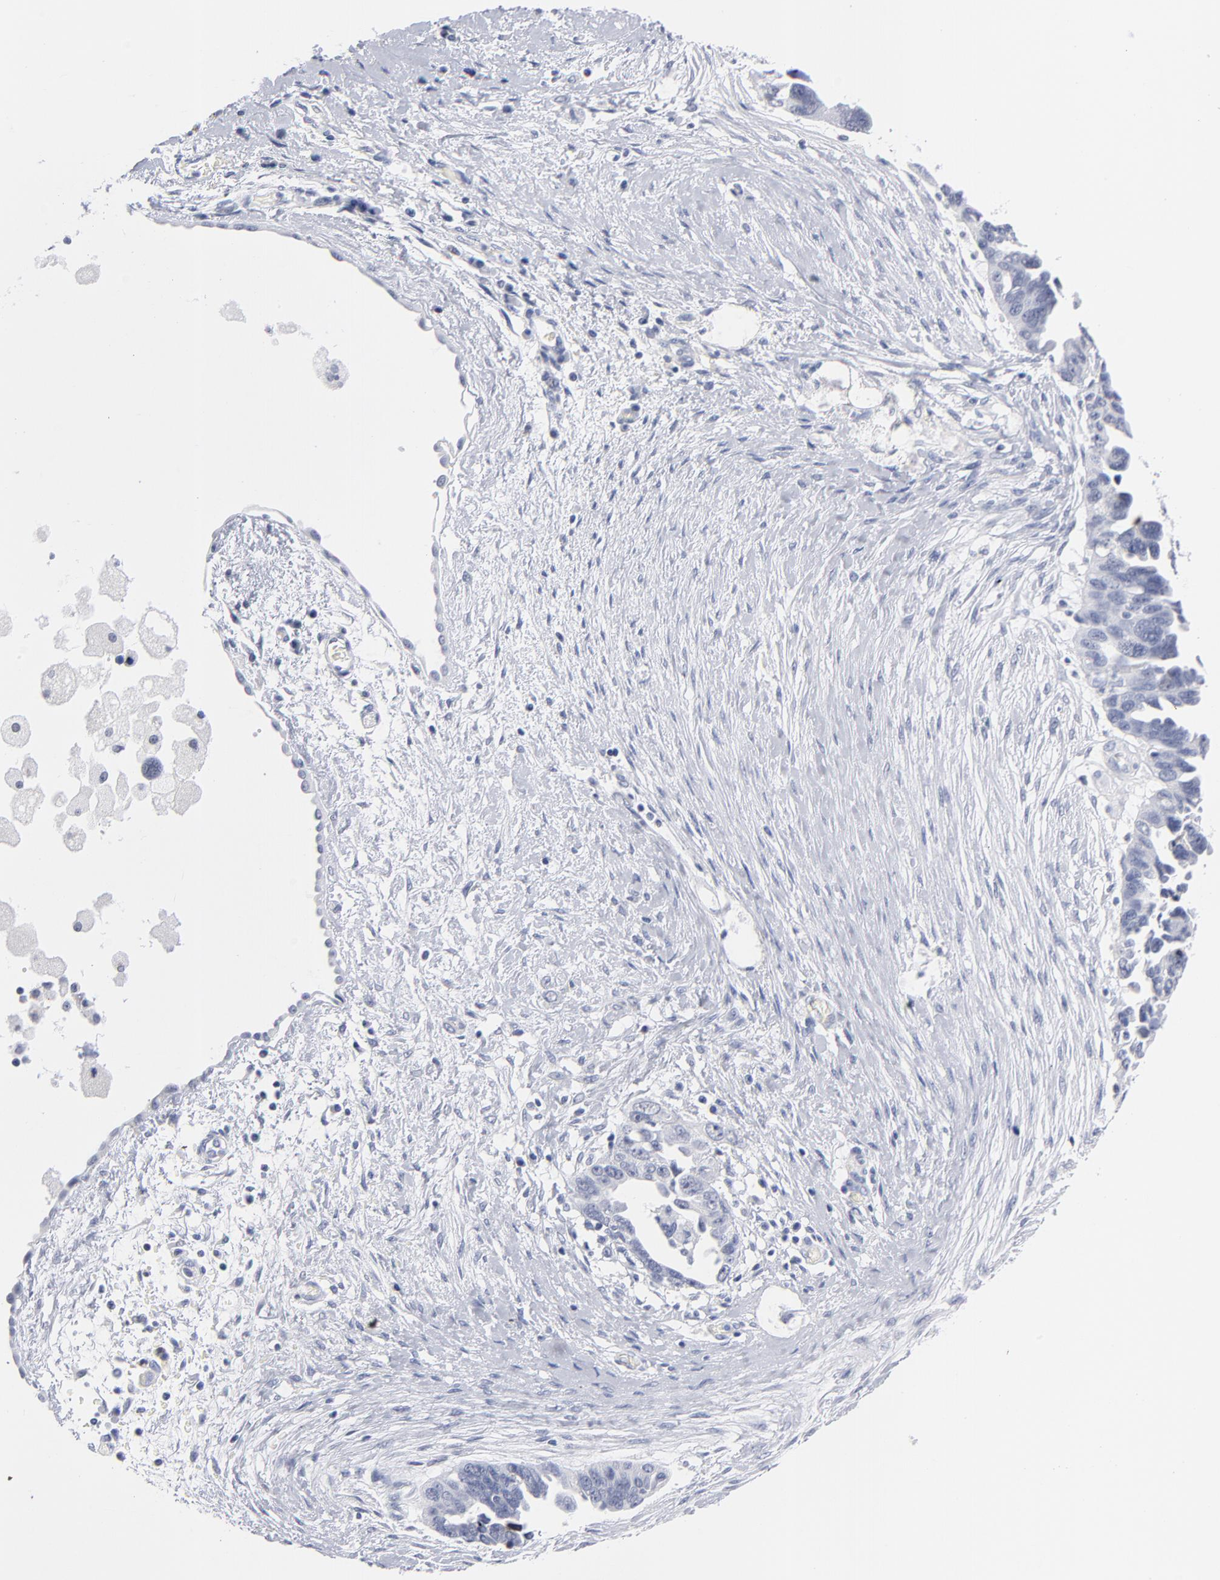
{"staining": {"intensity": "negative", "quantity": "none", "location": "none"}, "tissue": "ovarian cancer", "cell_type": "Tumor cells", "image_type": "cancer", "snomed": [{"axis": "morphology", "description": "Cystadenocarcinoma, serous, NOS"}, {"axis": "topography", "description": "Ovary"}], "caption": "Tumor cells are negative for protein expression in human serous cystadenocarcinoma (ovarian).", "gene": "KHNYN", "patient": {"sex": "female", "age": 63}}